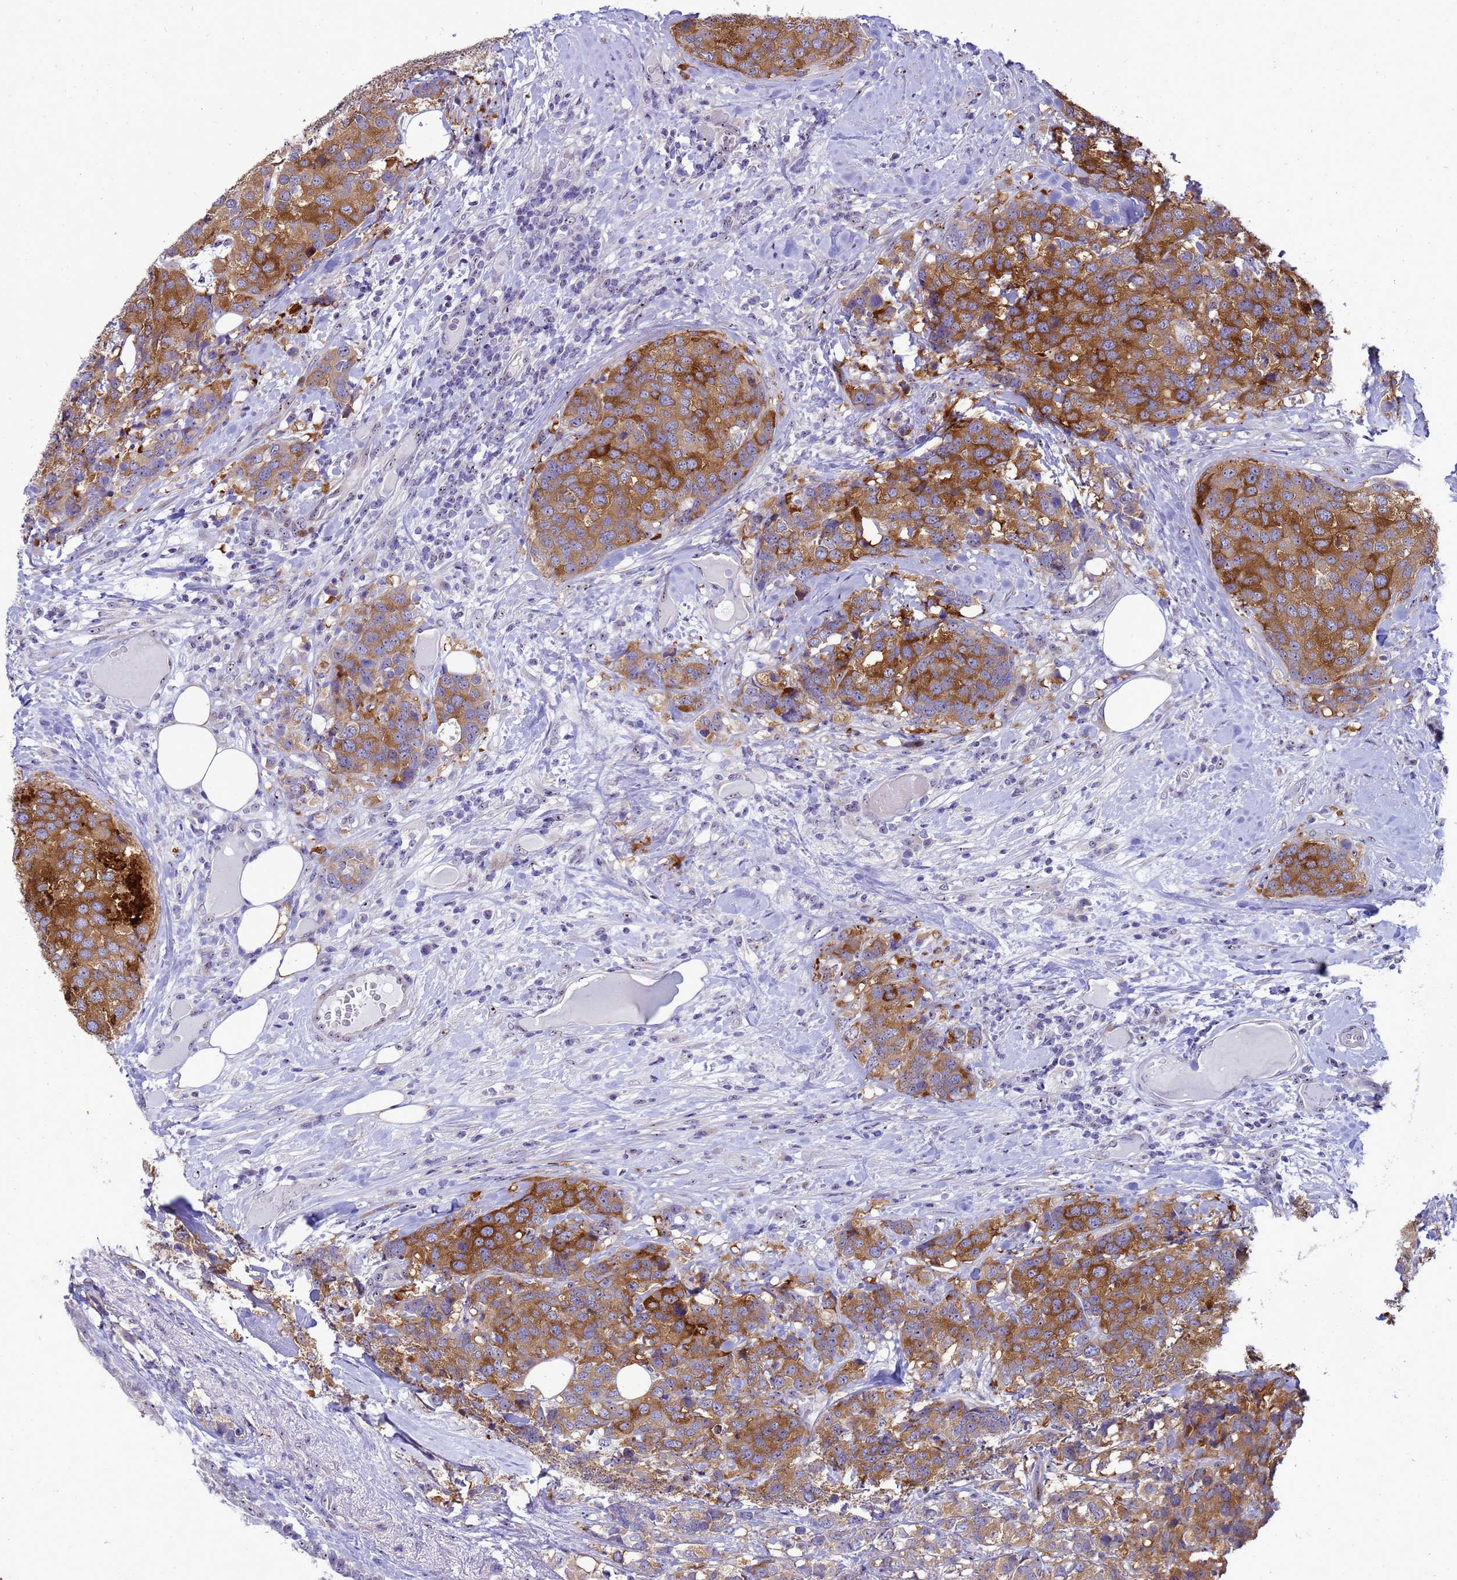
{"staining": {"intensity": "strong", "quantity": ">75%", "location": "cytoplasmic/membranous"}, "tissue": "breast cancer", "cell_type": "Tumor cells", "image_type": "cancer", "snomed": [{"axis": "morphology", "description": "Lobular carcinoma"}, {"axis": "topography", "description": "Breast"}], "caption": "This is an image of immunohistochemistry (IHC) staining of breast cancer (lobular carcinoma), which shows strong expression in the cytoplasmic/membranous of tumor cells.", "gene": "RSPO1", "patient": {"sex": "female", "age": 59}}